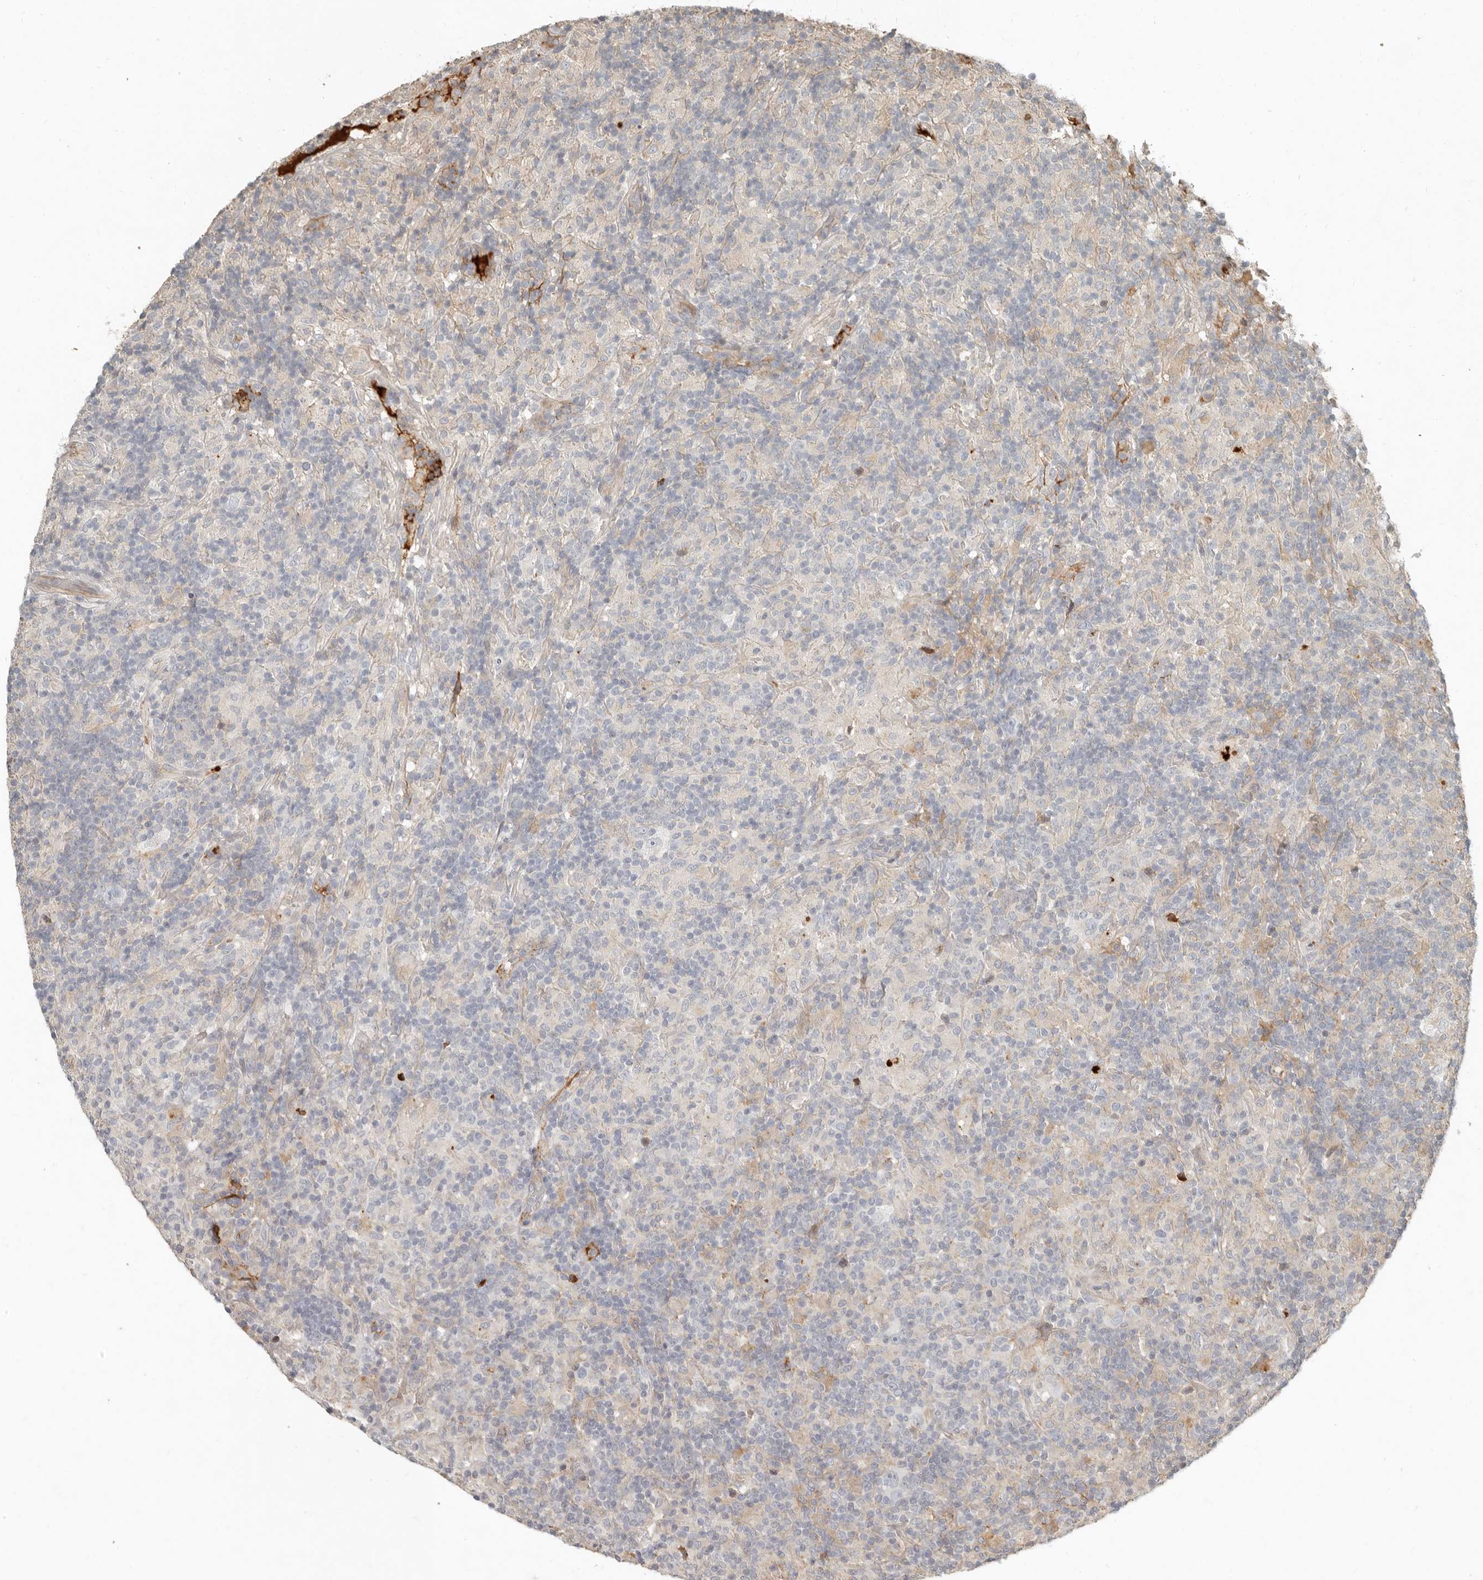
{"staining": {"intensity": "negative", "quantity": "none", "location": "none"}, "tissue": "lymphoma", "cell_type": "Tumor cells", "image_type": "cancer", "snomed": [{"axis": "morphology", "description": "Hodgkin's disease, NOS"}, {"axis": "topography", "description": "Lymph node"}], "caption": "The histopathology image displays no staining of tumor cells in Hodgkin's disease.", "gene": "KLHL38", "patient": {"sex": "male", "age": 70}}